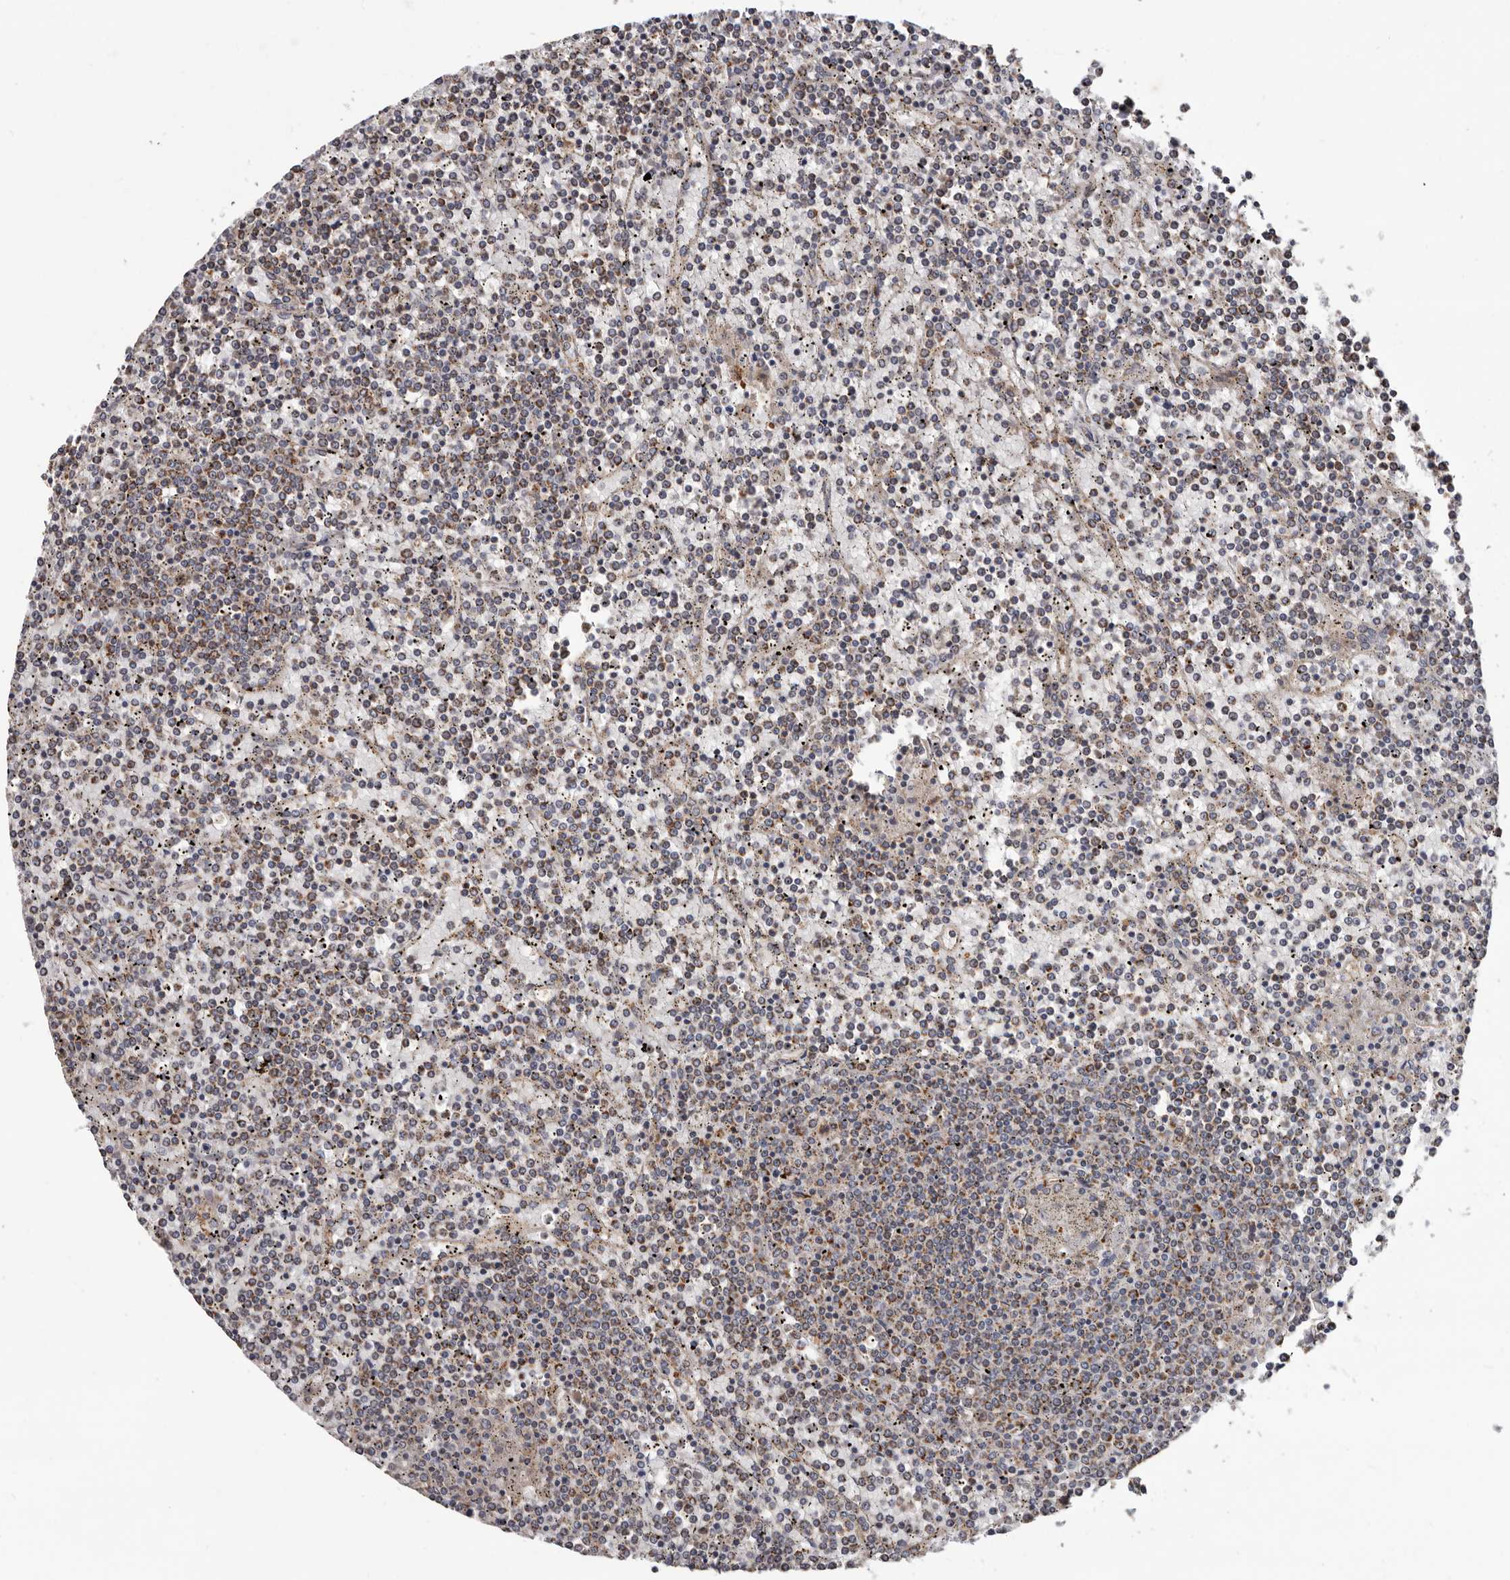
{"staining": {"intensity": "weak", "quantity": "<25%", "location": "cytoplasmic/membranous"}, "tissue": "lymphoma", "cell_type": "Tumor cells", "image_type": "cancer", "snomed": [{"axis": "morphology", "description": "Malignant lymphoma, non-Hodgkin's type, Low grade"}, {"axis": "topography", "description": "Spleen"}], "caption": "The photomicrograph displays no significant positivity in tumor cells of malignant lymphoma, non-Hodgkin's type (low-grade).", "gene": "MRPL18", "patient": {"sex": "female", "age": 19}}